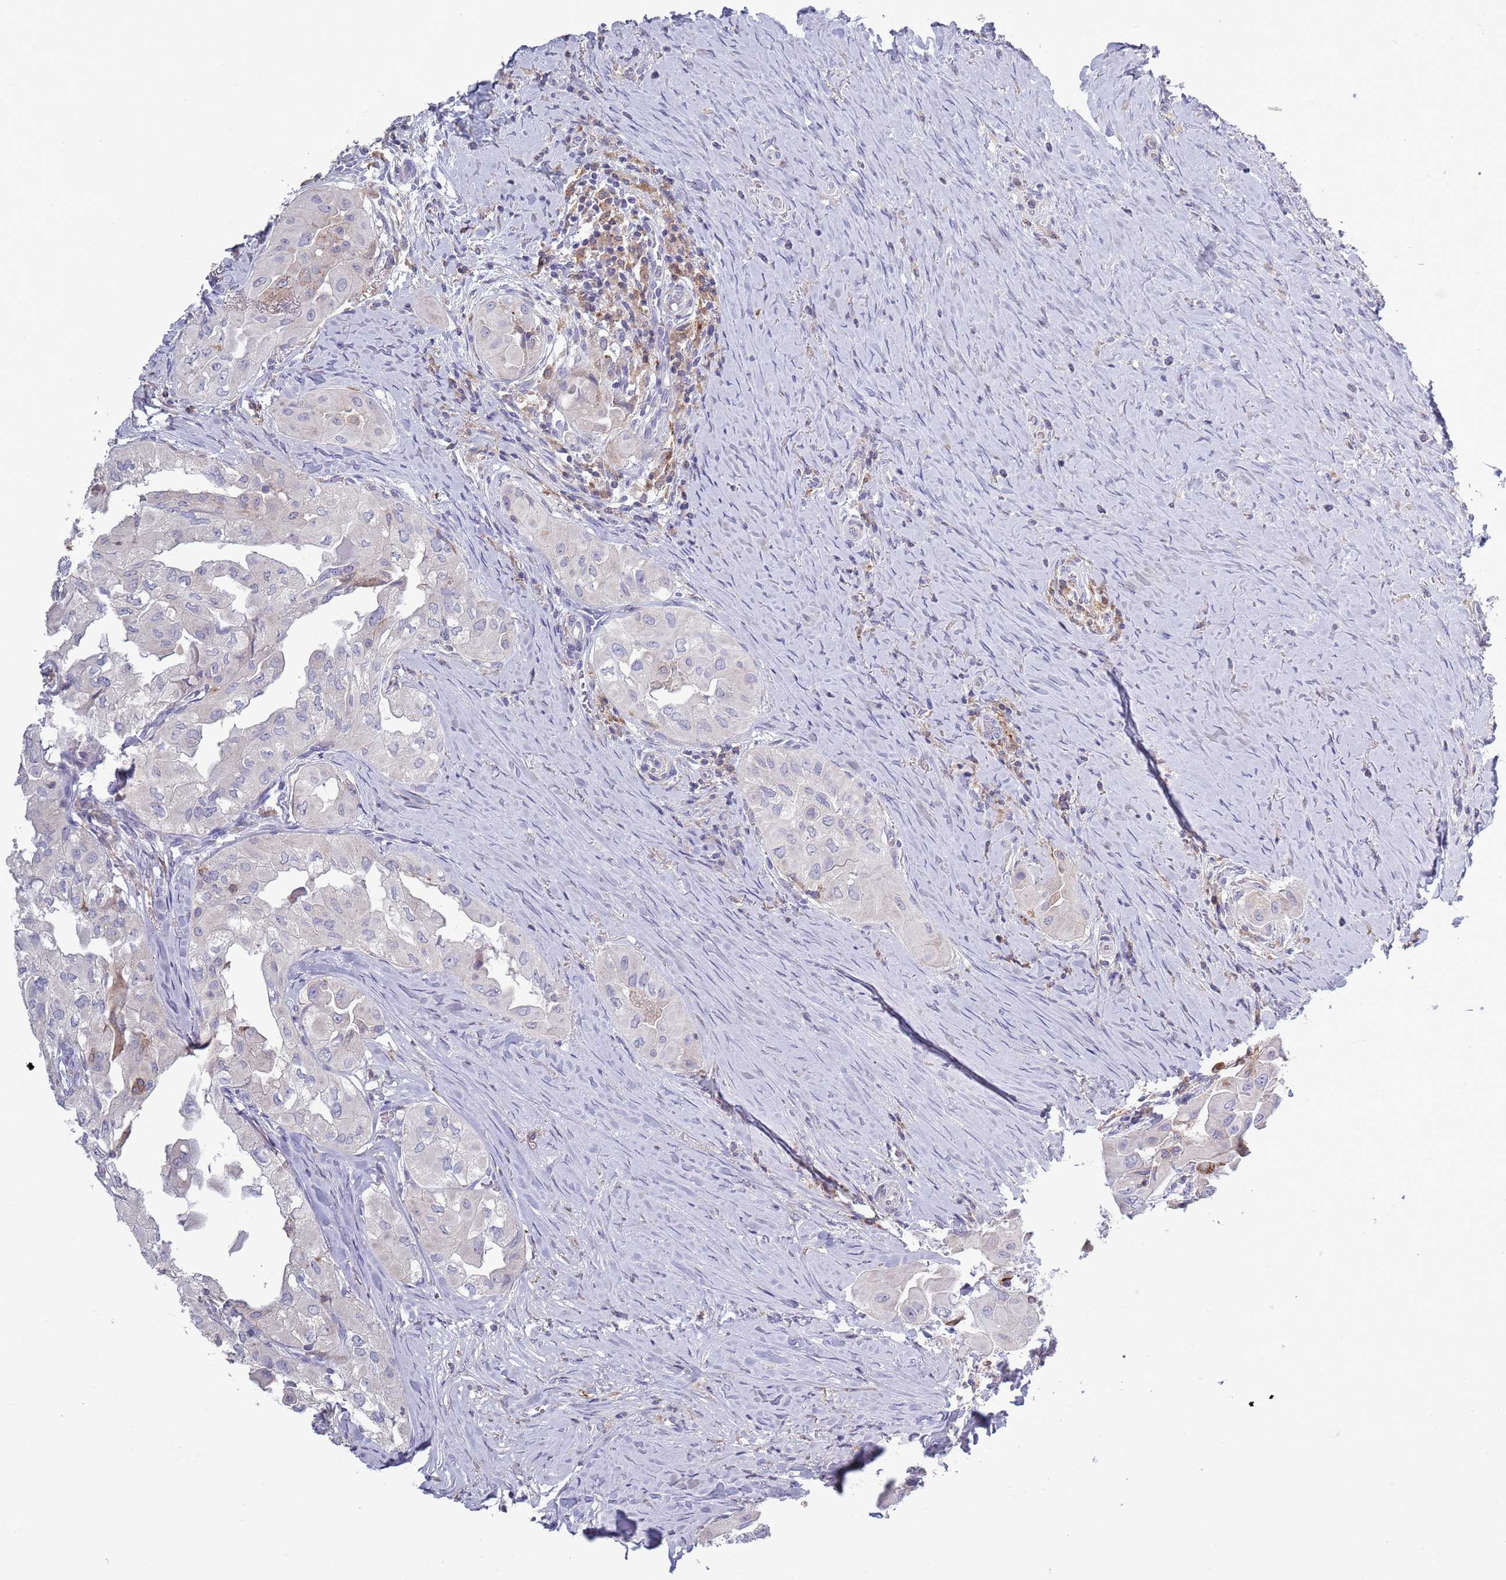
{"staining": {"intensity": "negative", "quantity": "none", "location": "none"}, "tissue": "thyroid cancer", "cell_type": "Tumor cells", "image_type": "cancer", "snomed": [{"axis": "morphology", "description": "Papillary adenocarcinoma, NOS"}, {"axis": "topography", "description": "Thyroid gland"}], "caption": "This is an immunohistochemistry (IHC) photomicrograph of papillary adenocarcinoma (thyroid). There is no staining in tumor cells.", "gene": "ACSBG1", "patient": {"sex": "female", "age": 59}}